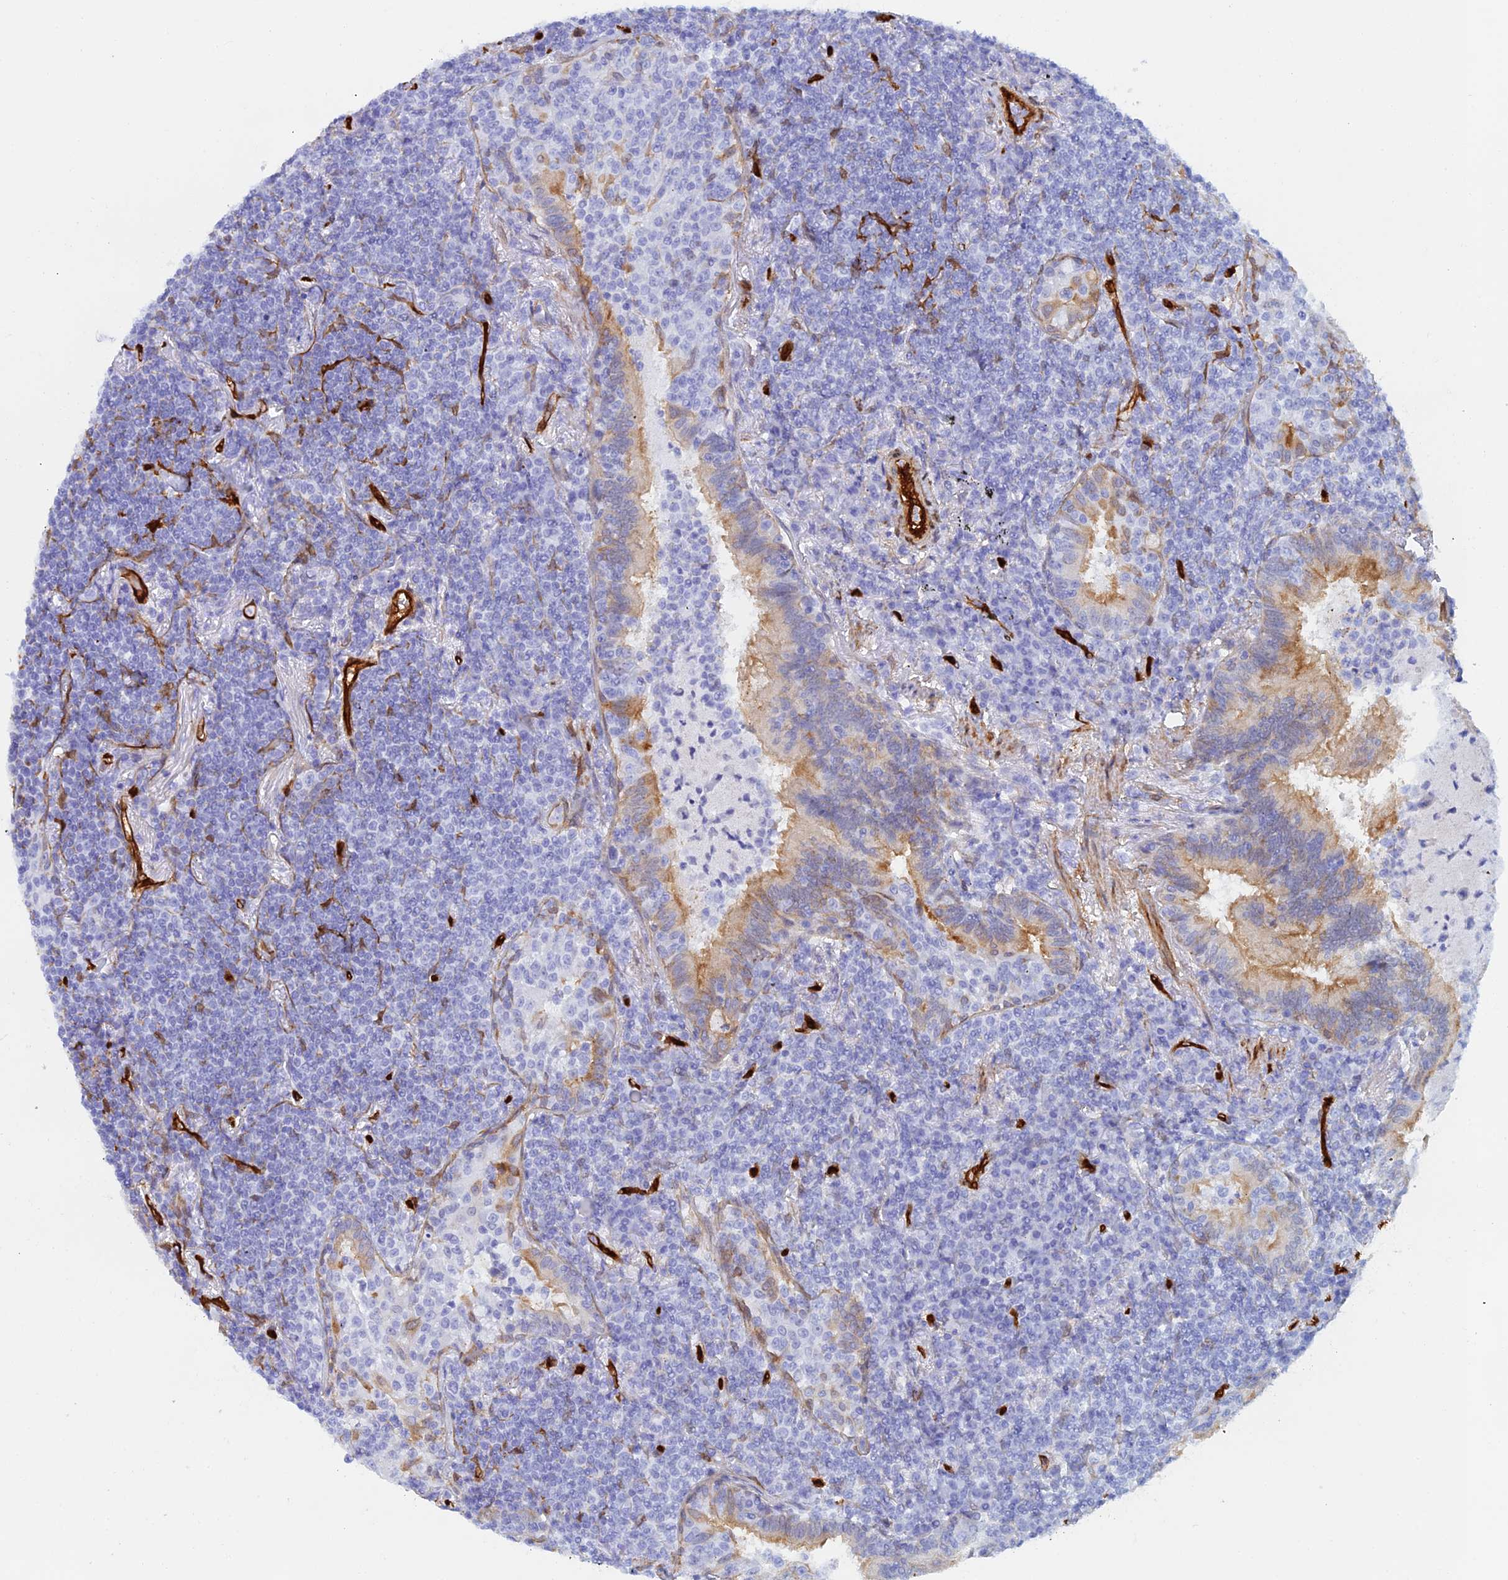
{"staining": {"intensity": "negative", "quantity": "none", "location": "none"}, "tissue": "lymphoma", "cell_type": "Tumor cells", "image_type": "cancer", "snomed": [{"axis": "morphology", "description": "Malignant lymphoma, non-Hodgkin's type, Low grade"}, {"axis": "topography", "description": "Lung"}], "caption": "A micrograph of human malignant lymphoma, non-Hodgkin's type (low-grade) is negative for staining in tumor cells. (DAB IHC with hematoxylin counter stain).", "gene": "CRIP2", "patient": {"sex": "female", "age": 71}}